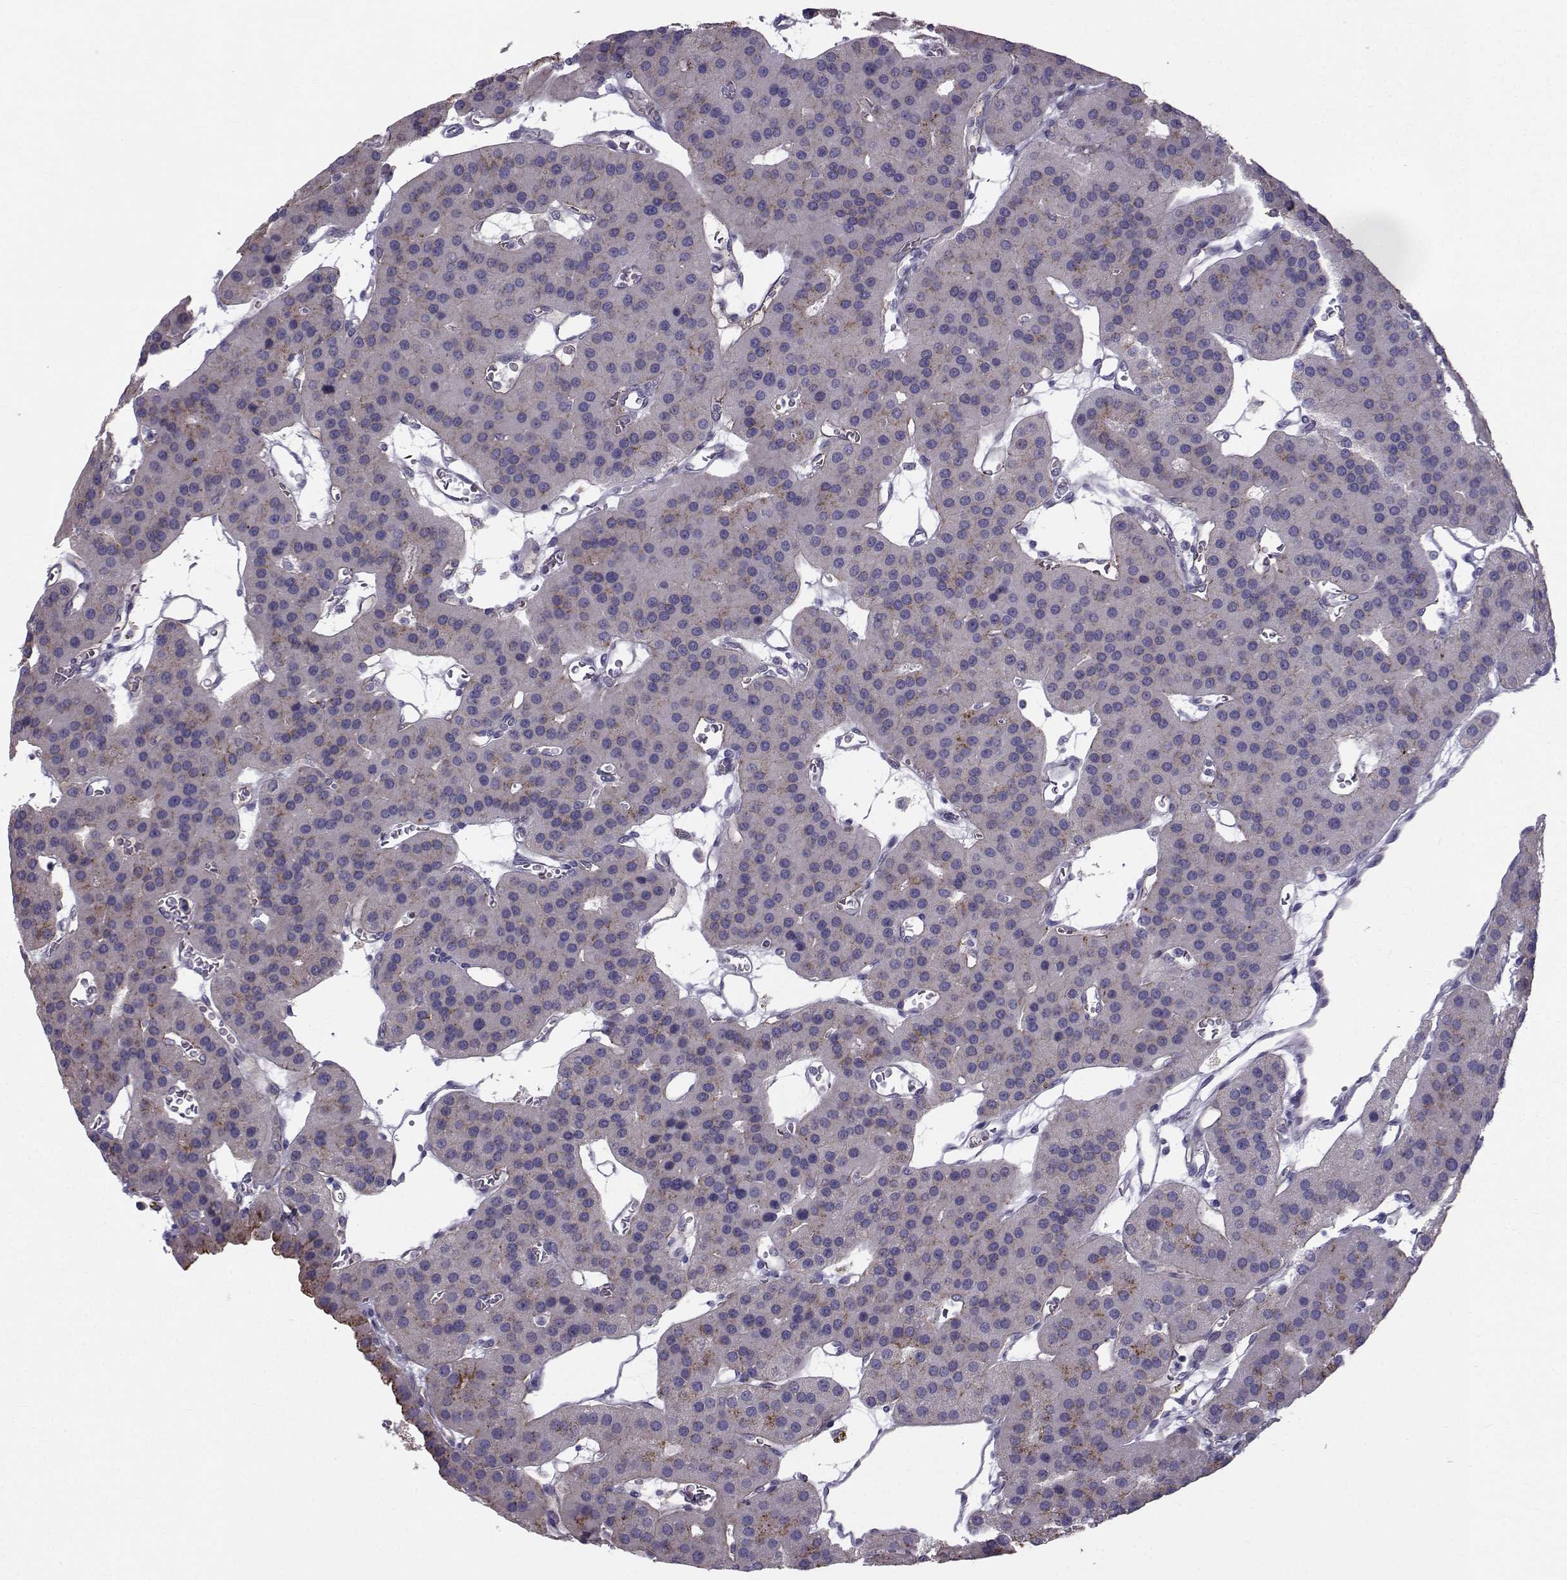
{"staining": {"intensity": "weak", "quantity": "<25%", "location": "cytoplasmic/membranous"}, "tissue": "parathyroid gland", "cell_type": "Glandular cells", "image_type": "normal", "snomed": [{"axis": "morphology", "description": "Normal tissue, NOS"}, {"axis": "morphology", "description": "Adenoma, NOS"}, {"axis": "topography", "description": "Parathyroid gland"}], "caption": "Immunohistochemistry (IHC) of unremarkable human parathyroid gland reveals no staining in glandular cells.", "gene": "CALCR", "patient": {"sex": "female", "age": 86}}